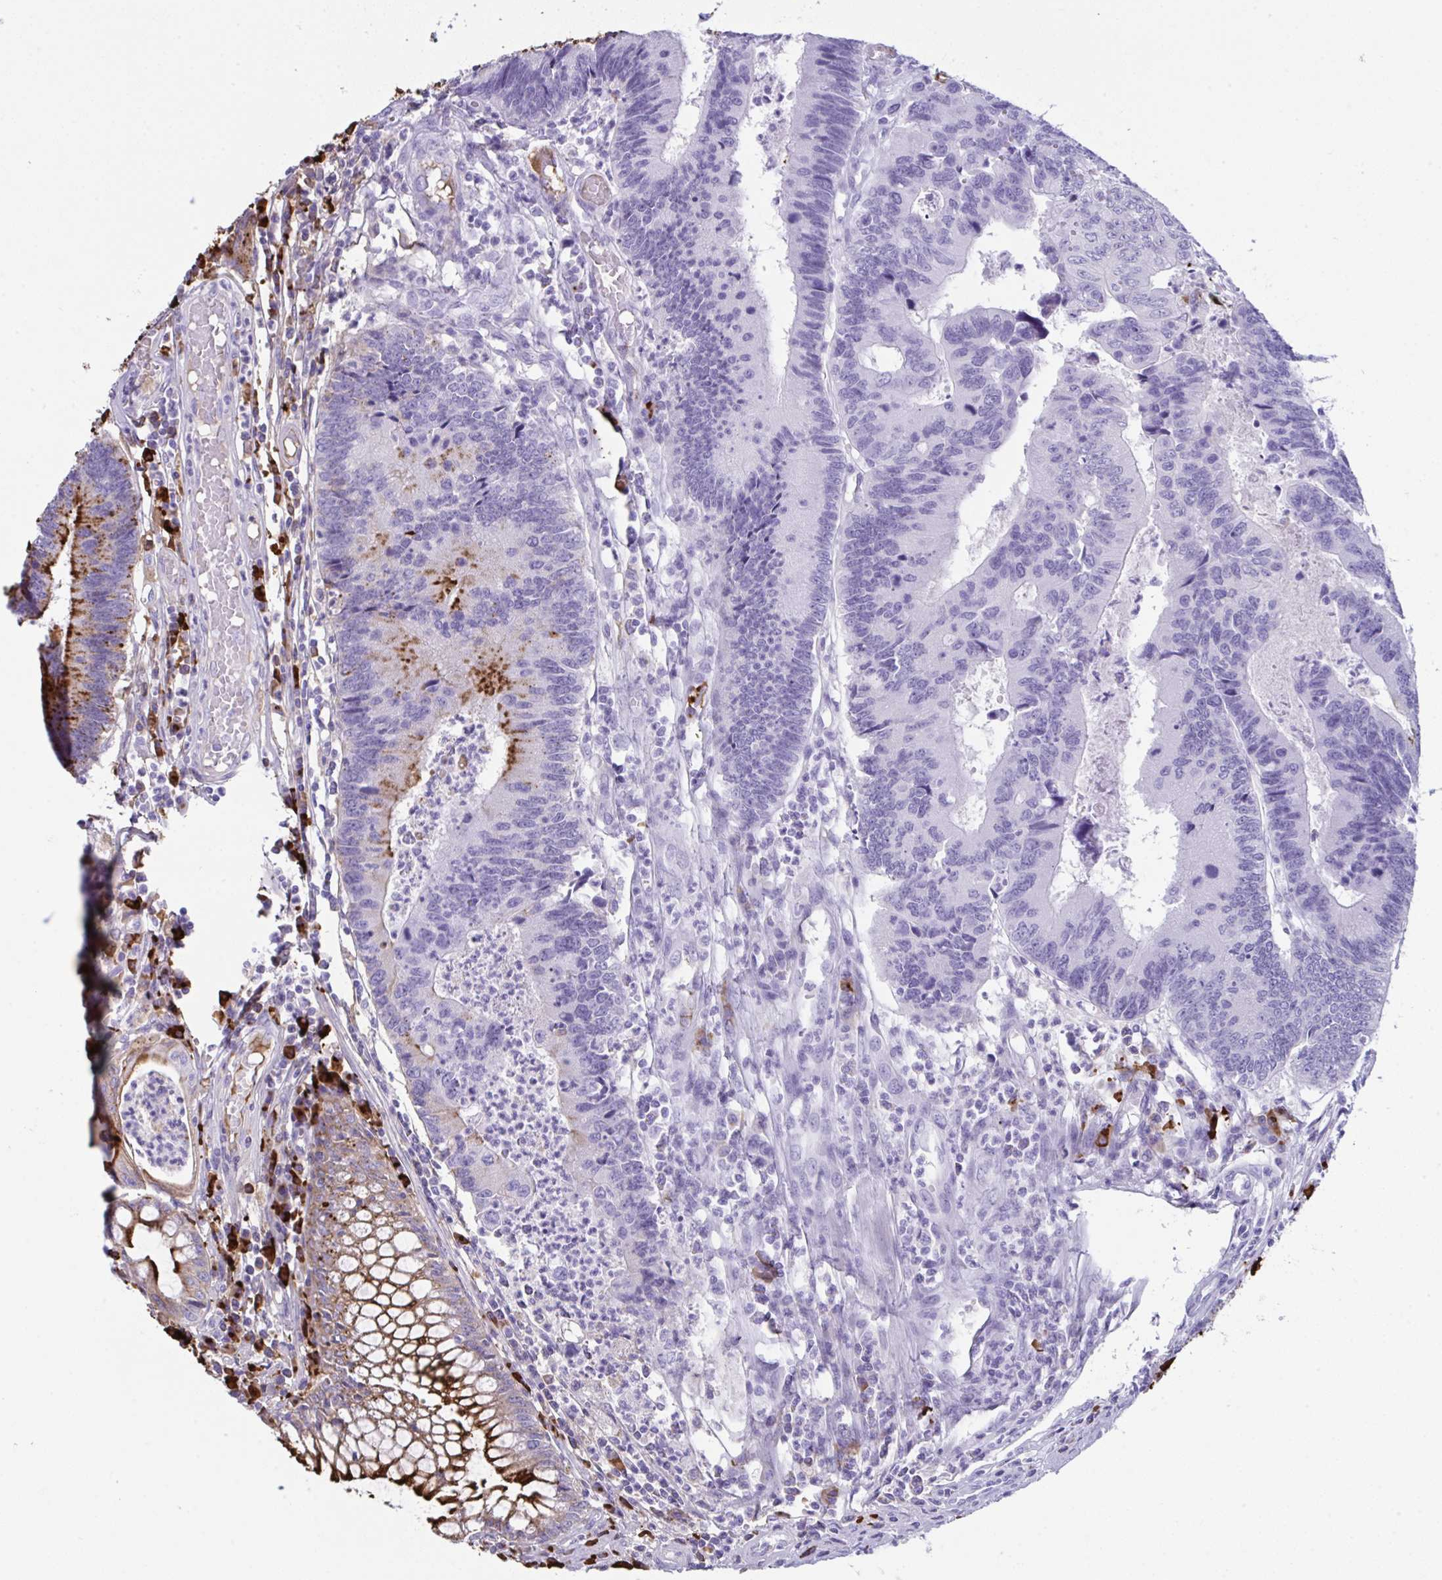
{"staining": {"intensity": "moderate", "quantity": "<25%", "location": "cytoplasmic/membranous"}, "tissue": "colorectal cancer", "cell_type": "Tumor cells", "image_type": "cancer", "snomed": [{"axis": "morphology", "description": "Adenocarcinoma, NOS"}, {"axis": "topography", "description": "Colon"}], "caption": "The micrograph shows staining of colorectal cancer, revealing moderate cytoplasmic/membranous protein staining (brown color) within tumor cells.", "gene": "JCHAIN", "patient": {"sex": "female", "age": 67}}